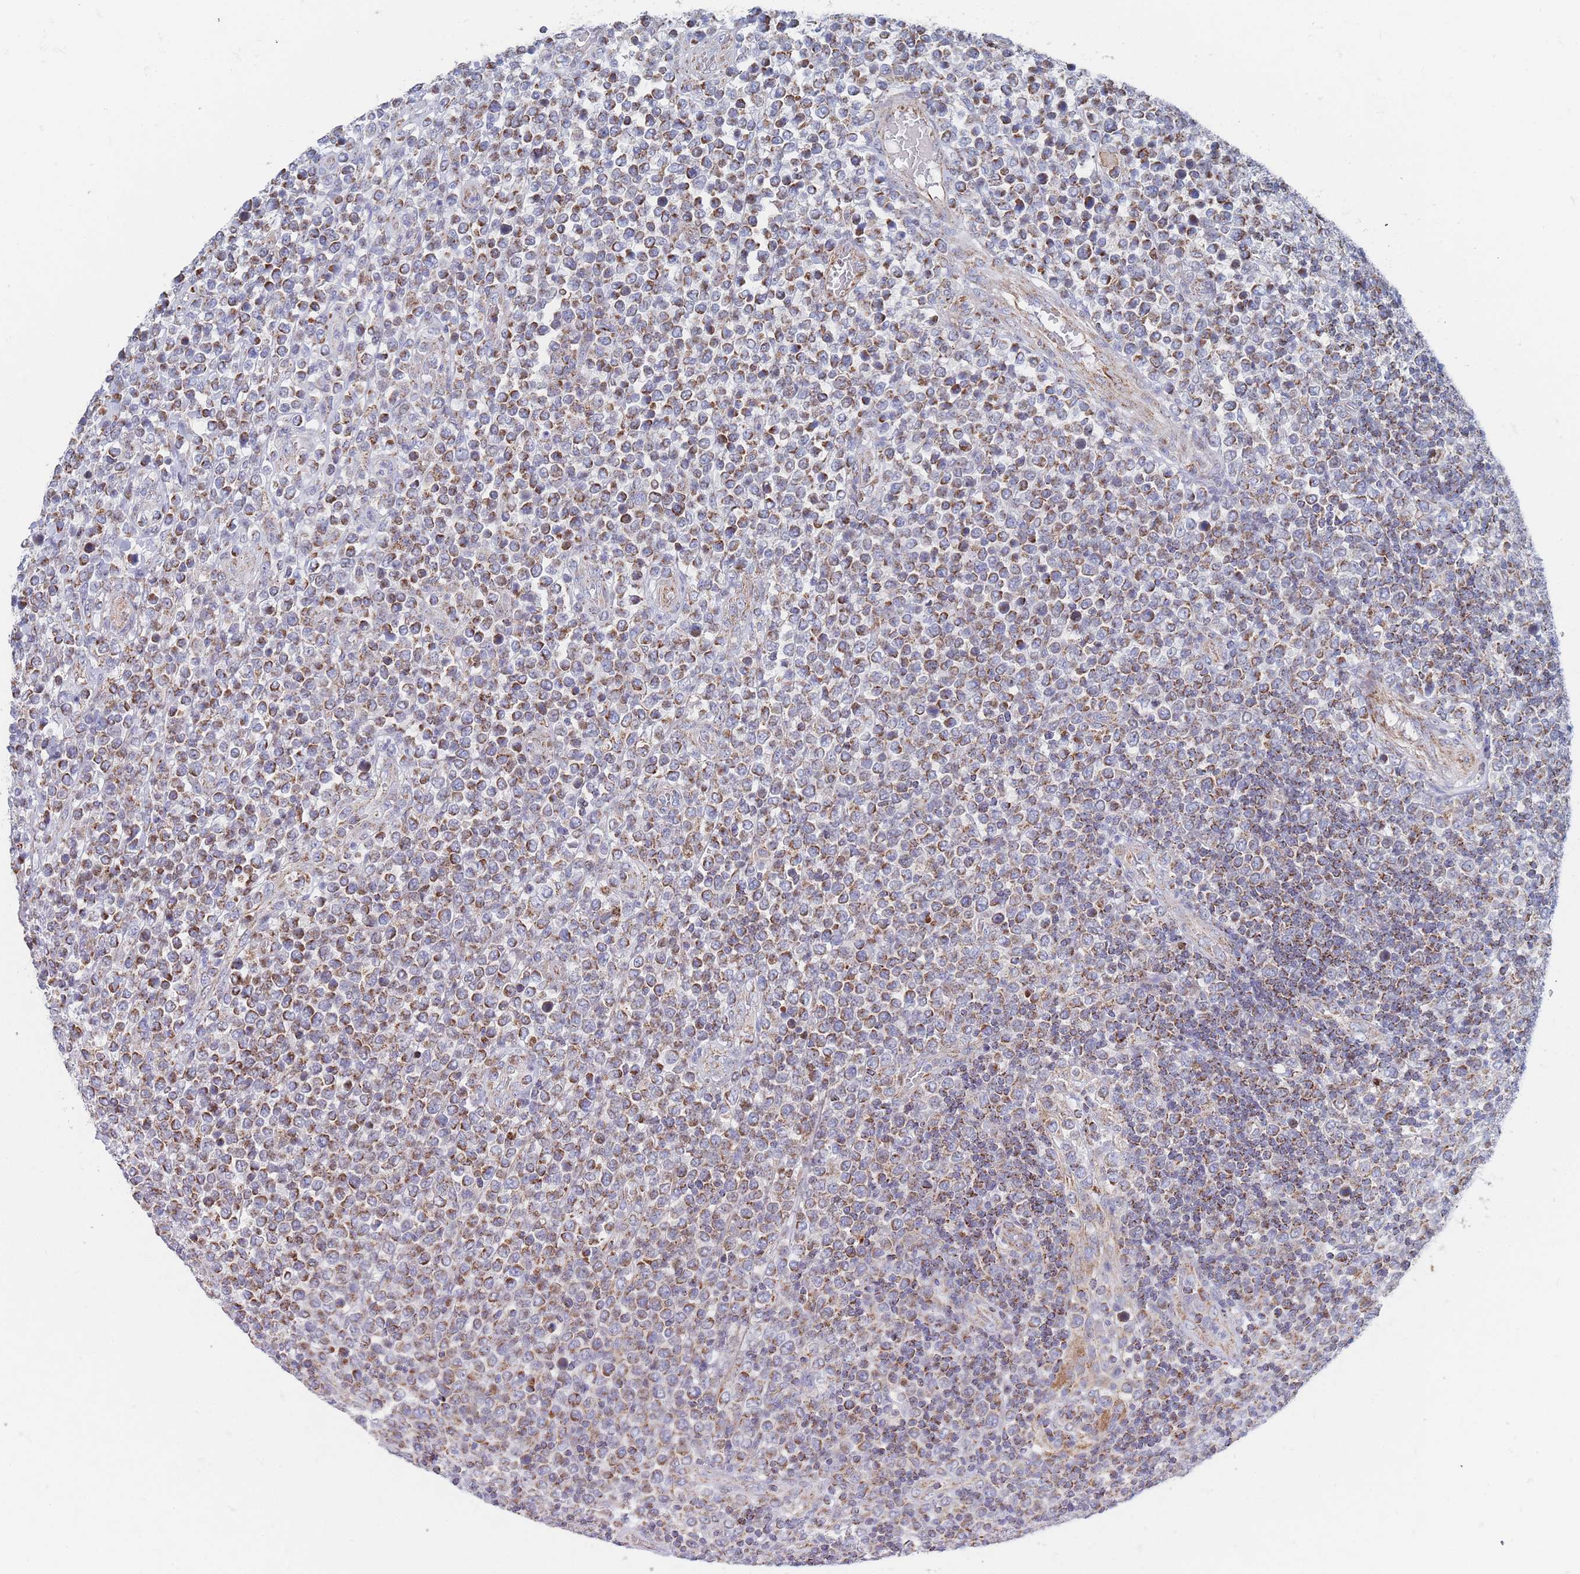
{"staining": {"intensity": "moderate", "quantity": "25%-75%", "location": "cytoplasmic/membranous"}, "tissue": "lymphoma", "cell_type": "Tumor cells", "image_type": "cancer", "snomed": [{"axis": "morphology", "description": "Malignant lymphoma, non-Hodgkin's type, High grade"}, {"axis": "topography", "description": "Soft tissue"}], "caption": "Protein analysis of lymphoma tissue exhibits moderate cytoplasmic/membranous staining in approximately 25%-75% of tumor cells. (IHC, brightfield microscopy, high magnification).", "gene": "IKZF4", "patient": {"sex": "female", "age": 56}}